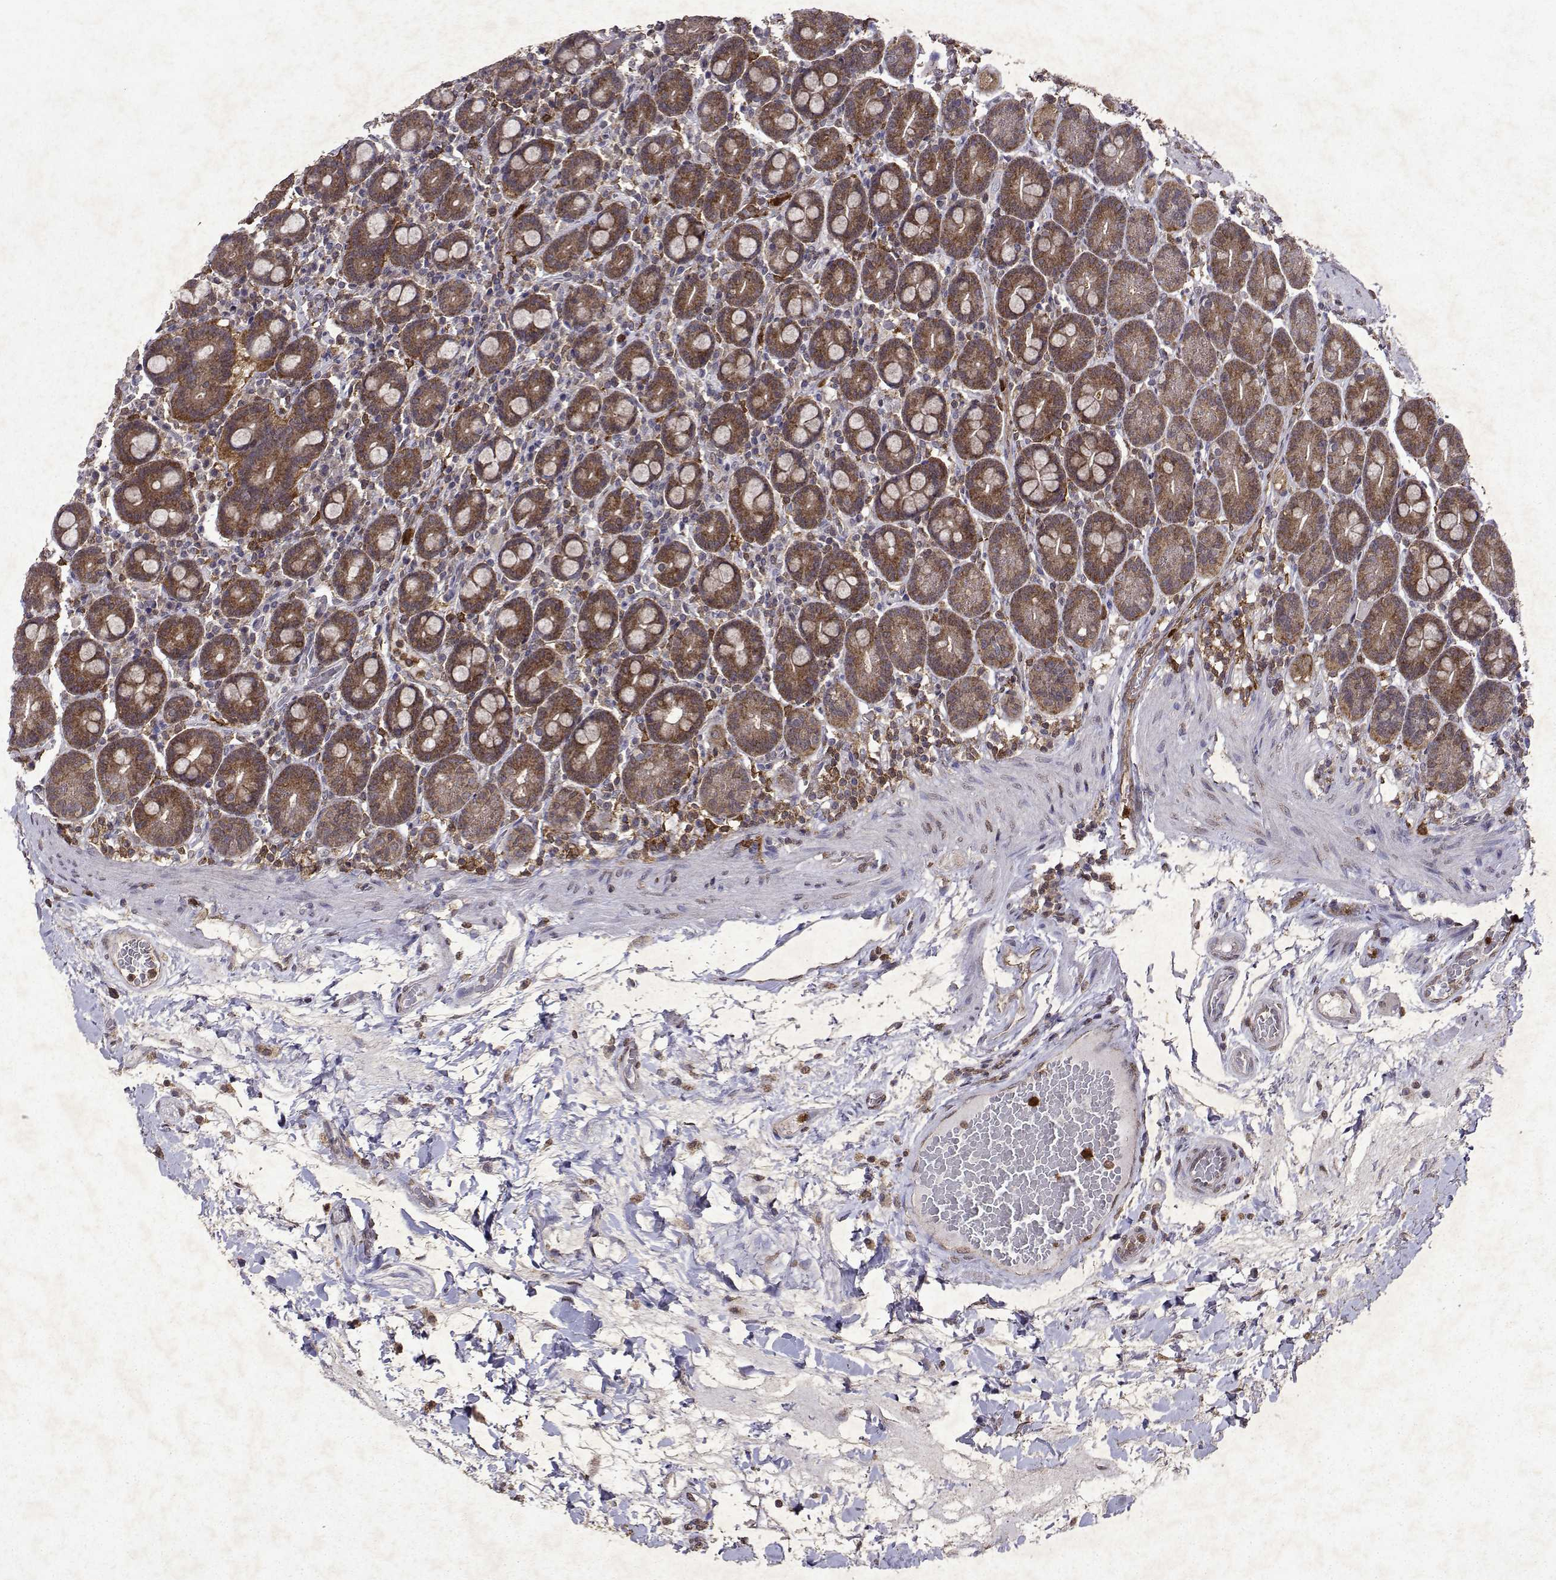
{"staining": {"intensity": "moderate", "quantity": ">75%", "location": "cytoplasmic/membranous"}, "tissue": "small intestine", "cell_type": "Glandular cells", "image_type": "normal", "snomed": [{"axis": "morphology", "description": "Normal tissue, NOS"}, {"axis": "topography", "description": "Small intestine"}], "caption": "The immunohistochemical stain labels moderate cytoplasmic/membranous positivity in glandular cells of benign small intestine. The staining was performed using DAB to visualize the protein expression in brown, while the nuclei were stained in blue with hematoxylin (Magnification: 20x).", "gene": "APAF1", "patient": {"sex": "male", "age": 26}}